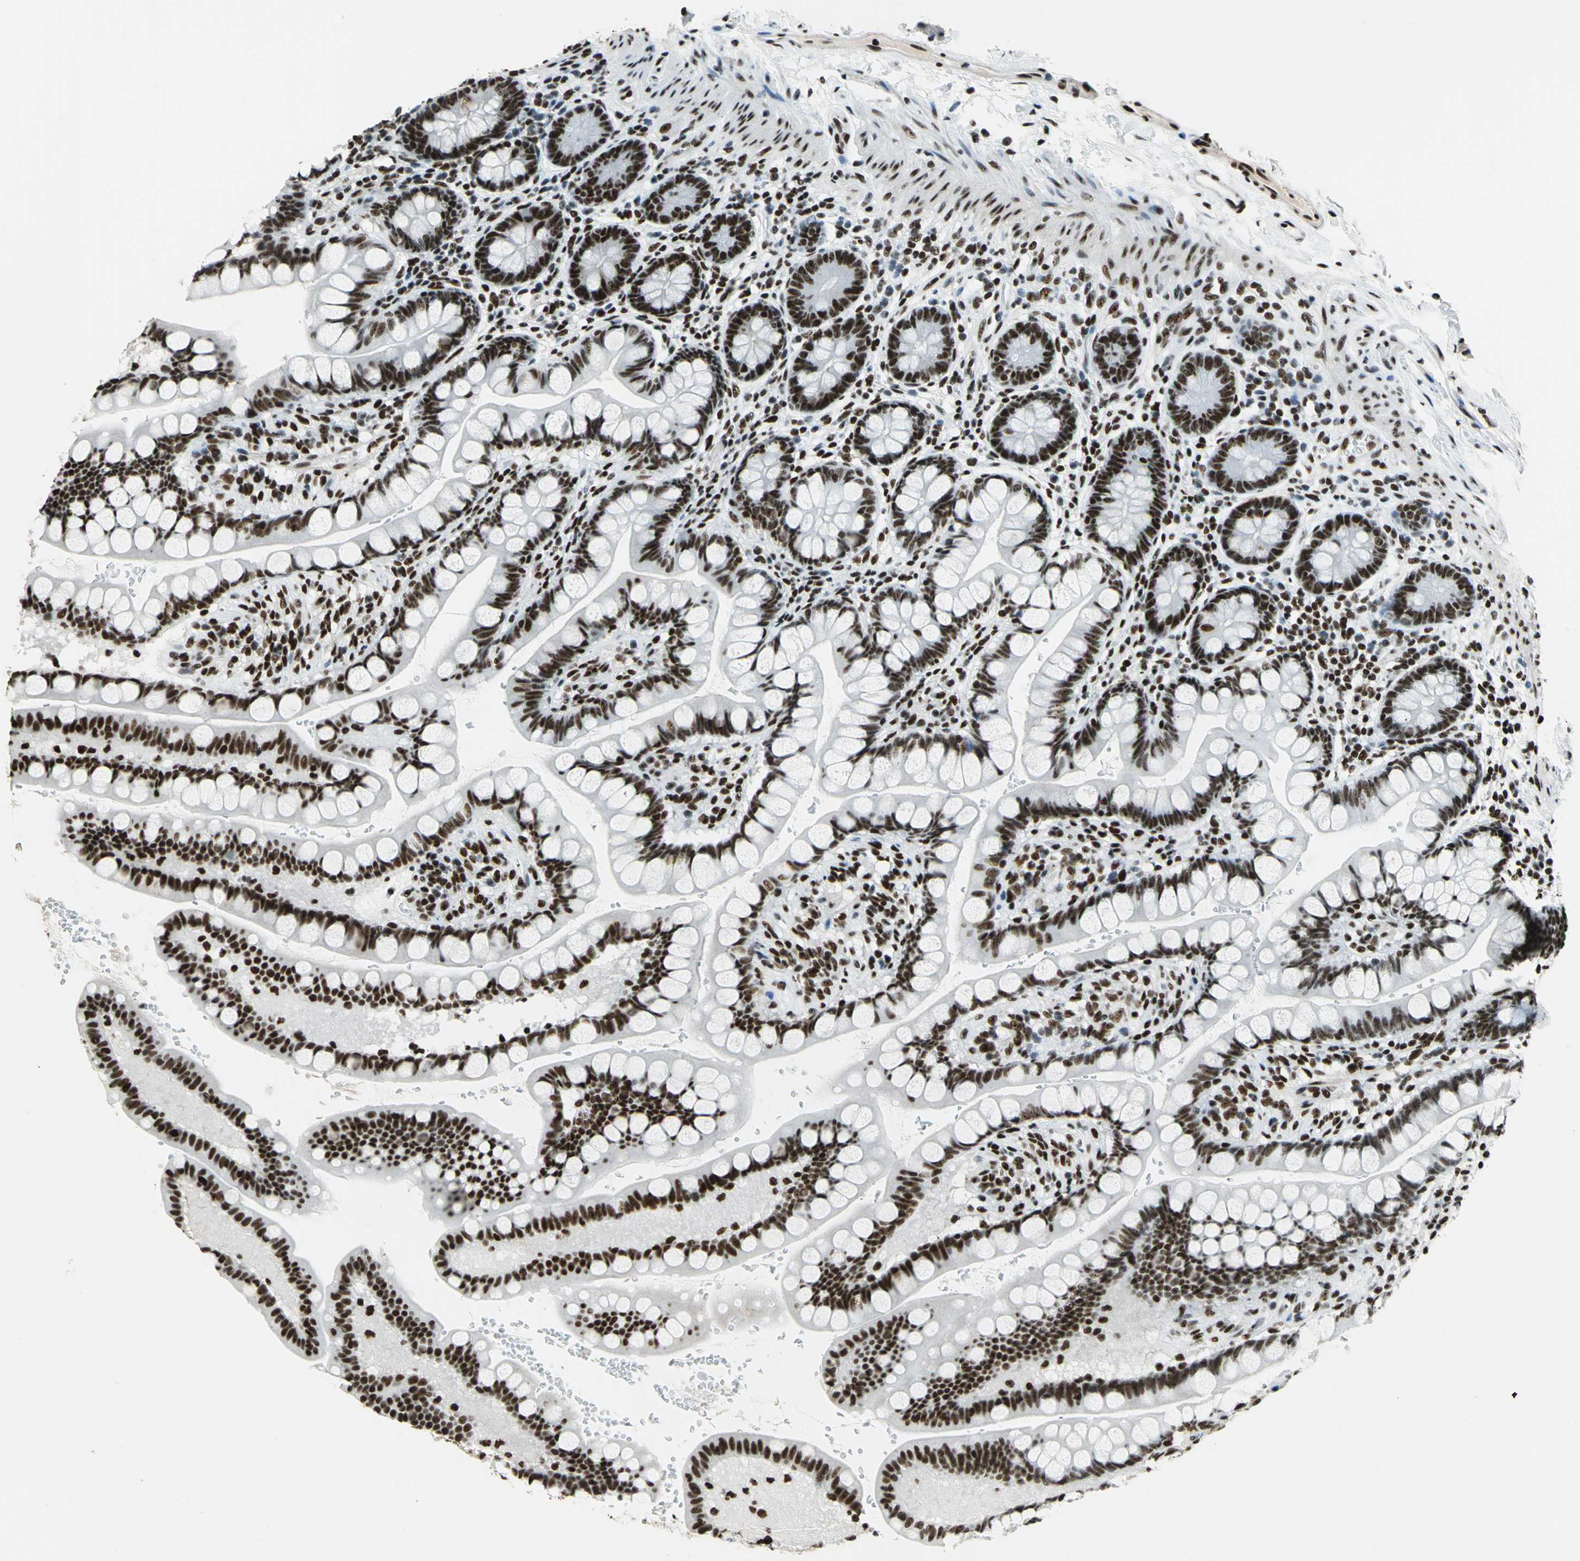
{"staining": {"intensity": "strong", "quantity": ">75%", "location": "nuclear"}, "tissue": "small intestine", "cell_type": "Glandular cells", "image_type": "normal", "snomed": [{"axis": "morphology", "description": "Normal tissue, NOS"}, {"axis": "topography", "description": "Small intestine"}], "caption": "Glandular cells exhibit strong nuclear expression in approximately >75% of cells in benign small intestine.", "gene": "UBTF", "patient": {"sex": "female", "age": 58}}